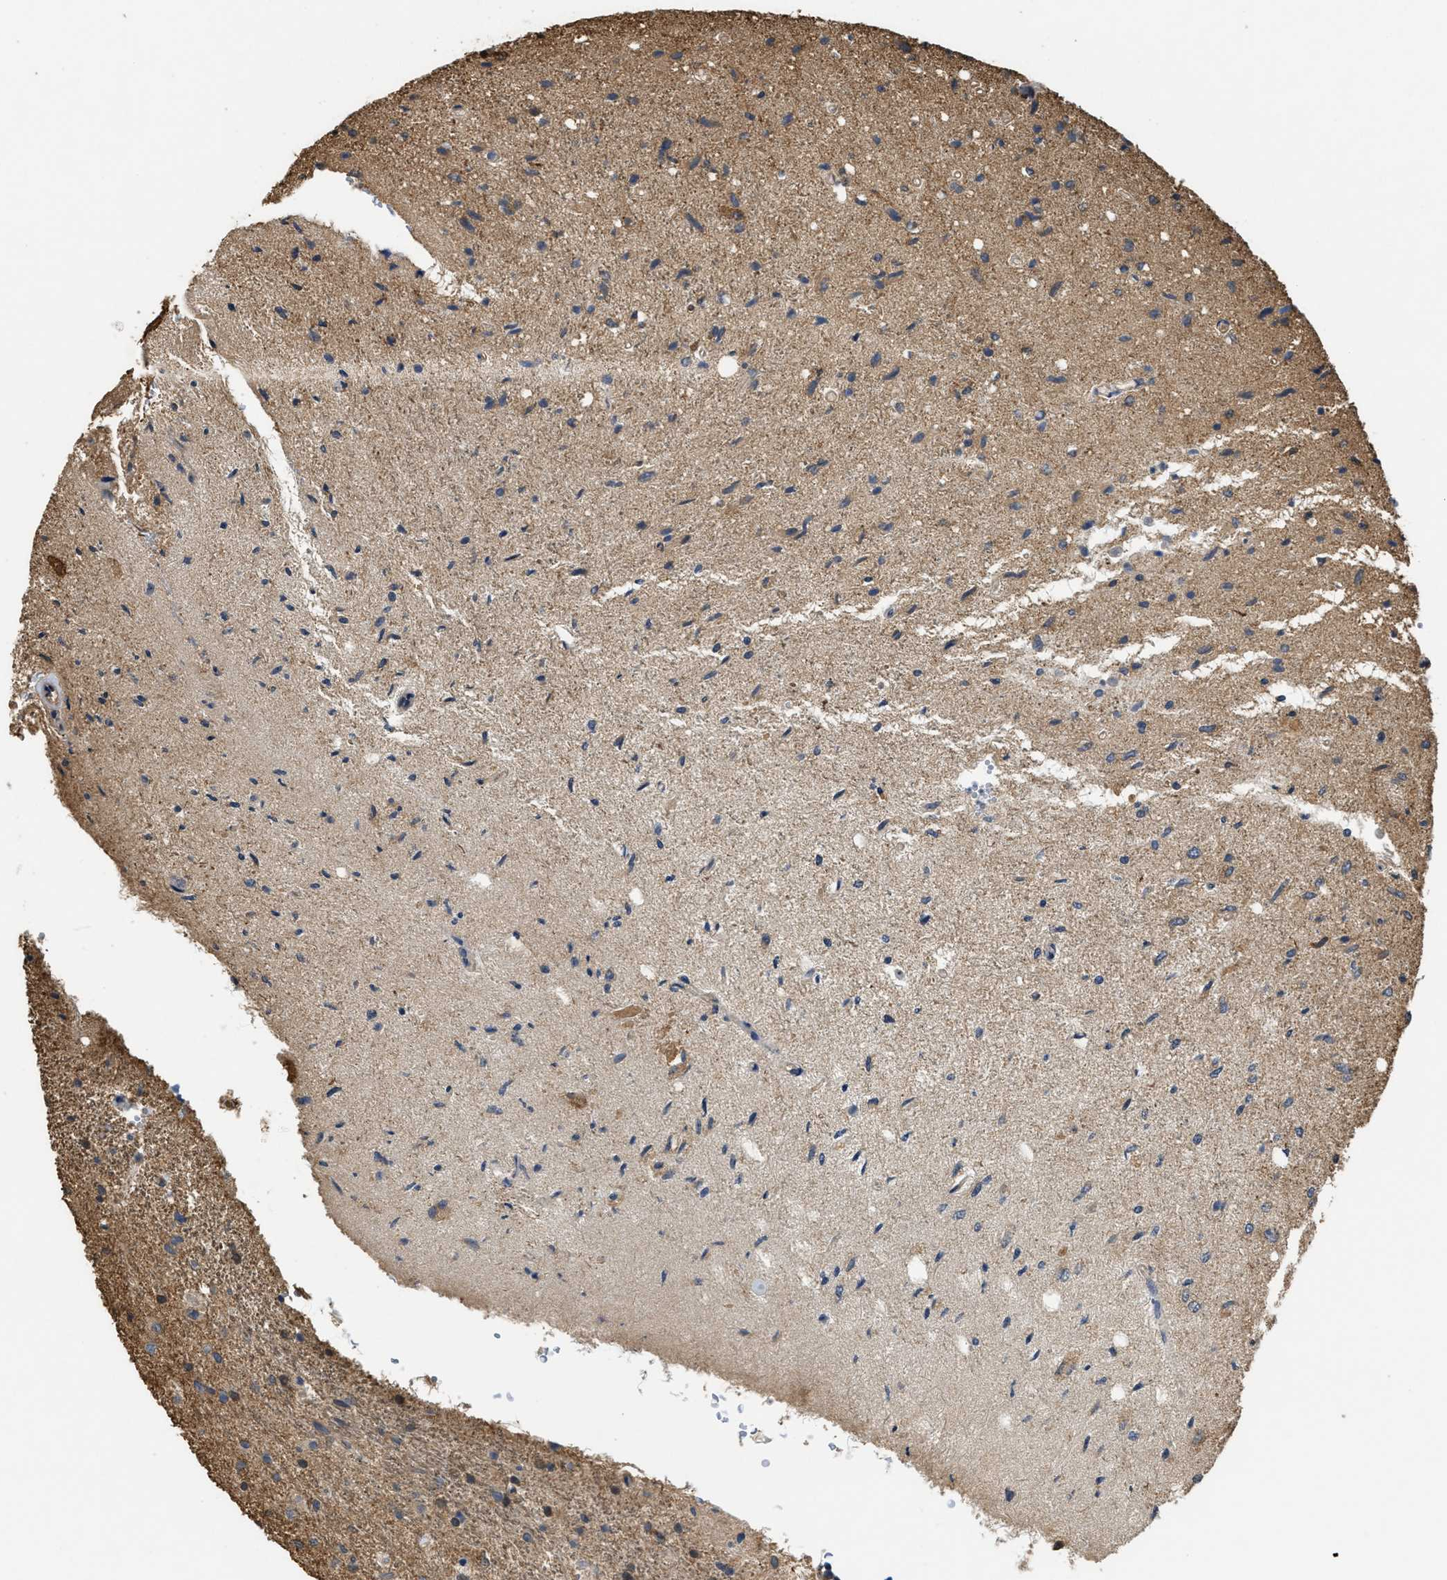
{"staining": {"intensity": "moderate", "quantity": "25%-75%", "location": "cytoplasmic/membranous"}, "tissue": "glioma", "cell_type": "Tumor cells", "image_type": "cancer", "snomed": [{"axis": "morphology", "description": "Glioma, malignant, Low grade"}, {"axis": "topography", "description": "Brain"}], "caption": "Immunohistochemistry (IHC) photomicrograph of human glioma stained for a protein (brown), which displays medium levels of moderate cytoplasmic/membranous positivity in approximately 25%-75% of tumor cells.", "gene": "CALM1", "patient": {"sex": "male", "age": 77}}